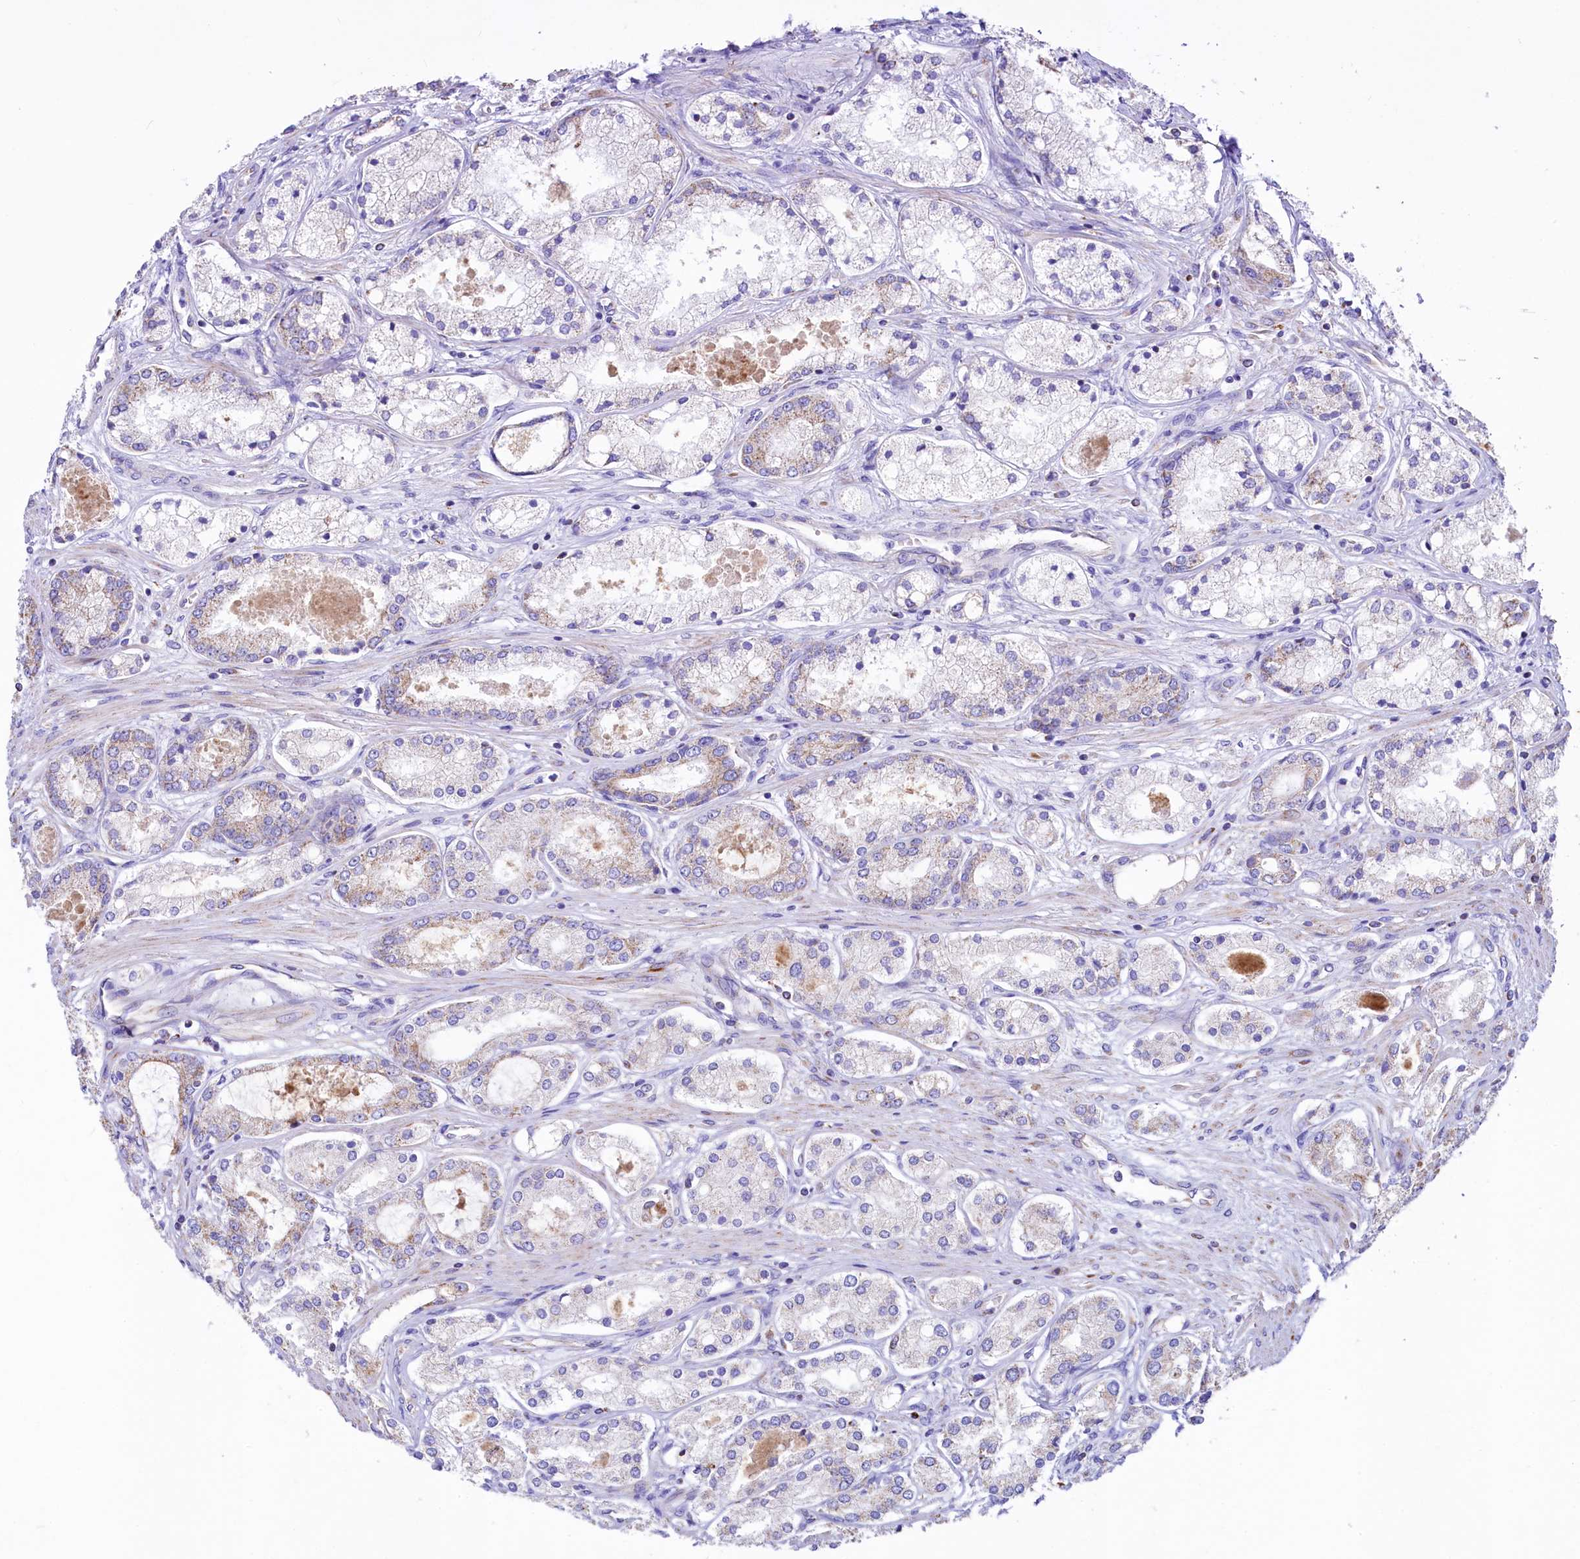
{"staining": {"intensity": "weak", "quantity": "<25%", "location": "cytoplasmic/membranous"}, "tissue": "prostate cancer", "cell_type": "Tumor cells", "image_type": "cancer", "snomed": [{"axis": "morphology", "description": "Adenocarcinoma, Low grade"}, {"axis": "topography", "description": "Prostate"}], "caption": "The photomicrograph exhibits no significant expression in tumor cells of adenocarcinoma (low-grade) (prostate).", "gene": "IDH3A", "patient": {"sex": "male", "age": 68}}